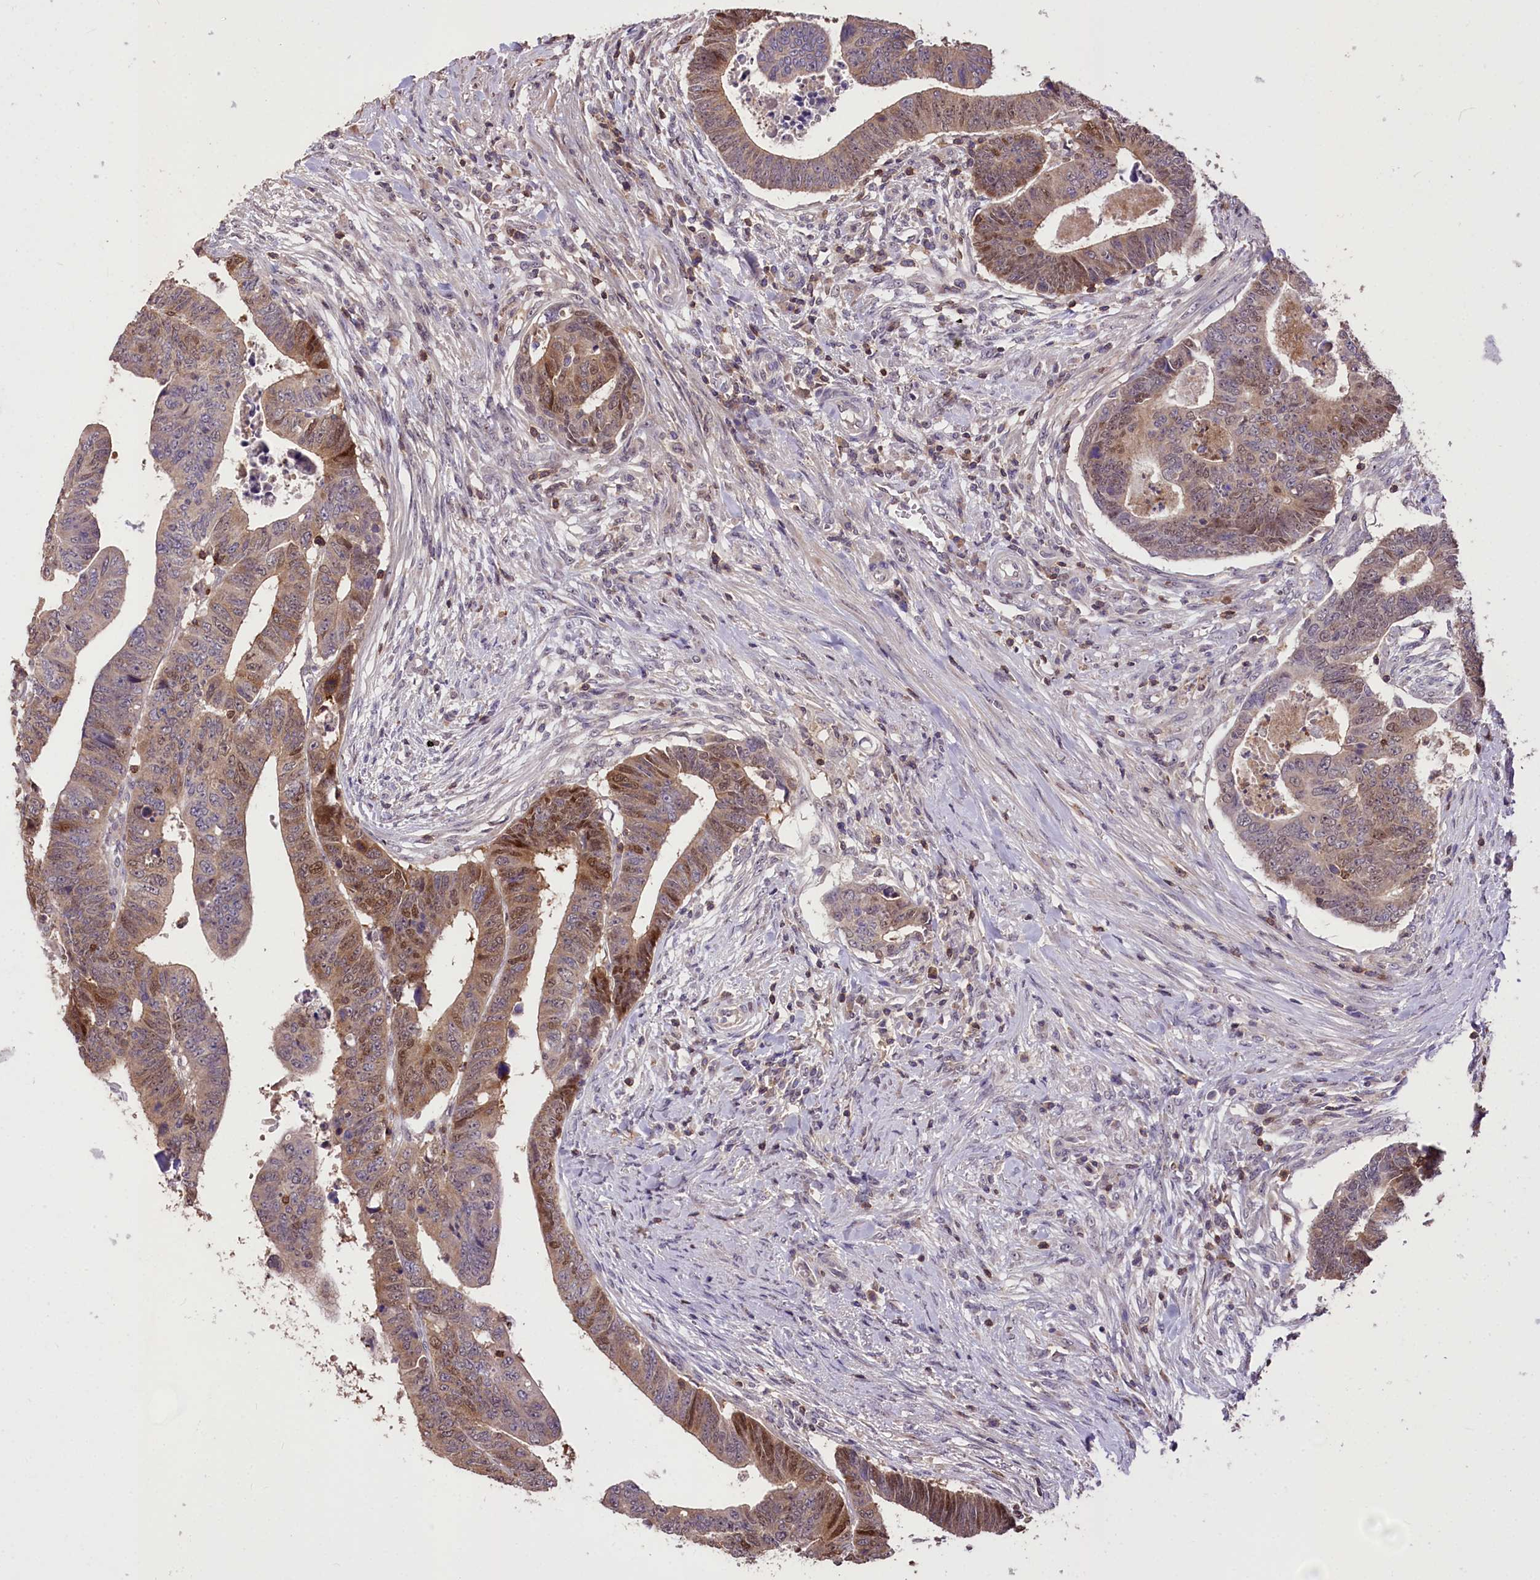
{"staining": {"intensity": "moderate", "quantity": "25%-75%", "location": "cytoplasmic/membranous,nuclear"}, "tissue": "colorectal cancer", "cell_type": "Tumor cells", "image_type": "cancer", "snomed": [{"axis": "morphology", "description": "Normal tissue, NOS"}, {"axis": "morphology", "description": "Adenocarcinoma, NOS"}, {"axis": "topography", "description": "Rectum"}], "caption": "The histopathology image reveals a brown stain indicating the presence of a protein in the cytoplasmic/membranous and nuclear of tumor cells in adenocarcinoma (colorectal).", "gene": "SERGEF", "patient": {"sex": "female", "age": 65}}